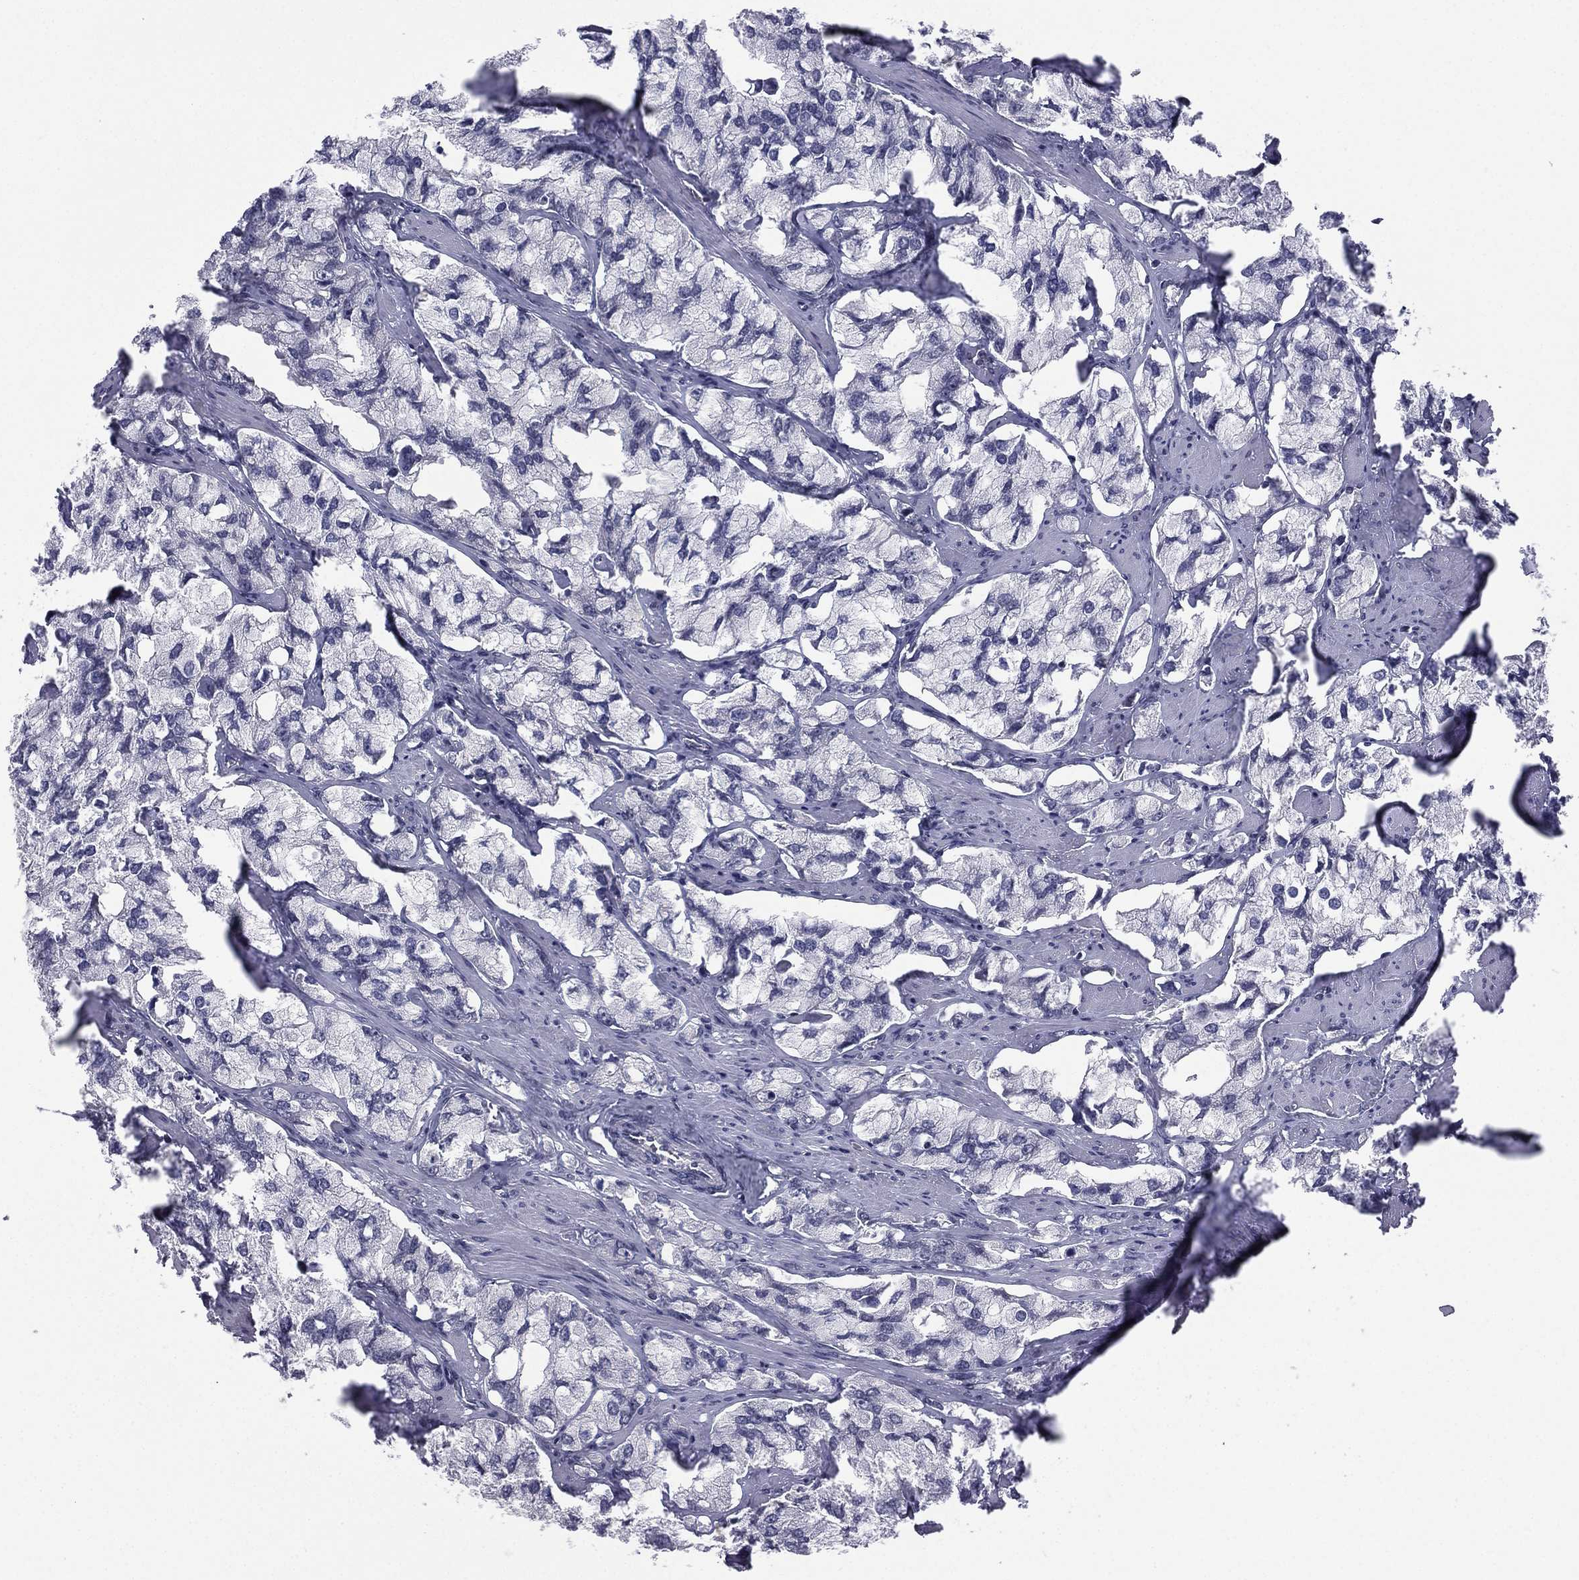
{"staining": {"intensity": "negative", "quantity": "none", "location": "none"}, "tissue": "prostate cancer", "cell_type": "Tumor cells", "image_type": "cancer", "snomed": [{"axis": "morphology", "description": "Adenocarcinoma, NOS"}, {"axis": "topography", "description": "Prostate and seminal vesicle, NOS"}, {"axis": "topography", "description": "Prostate"}], "caption": "Immunohistochemistry (IHC) photomicrograph of neoplastic tissue: human adenocarcinoma (prostate) stained with DAB demonstrates no significant protein positivity in tumor cells.", "gene": "ACTRT2", "patient": {"sex": "male", "age": 64}}